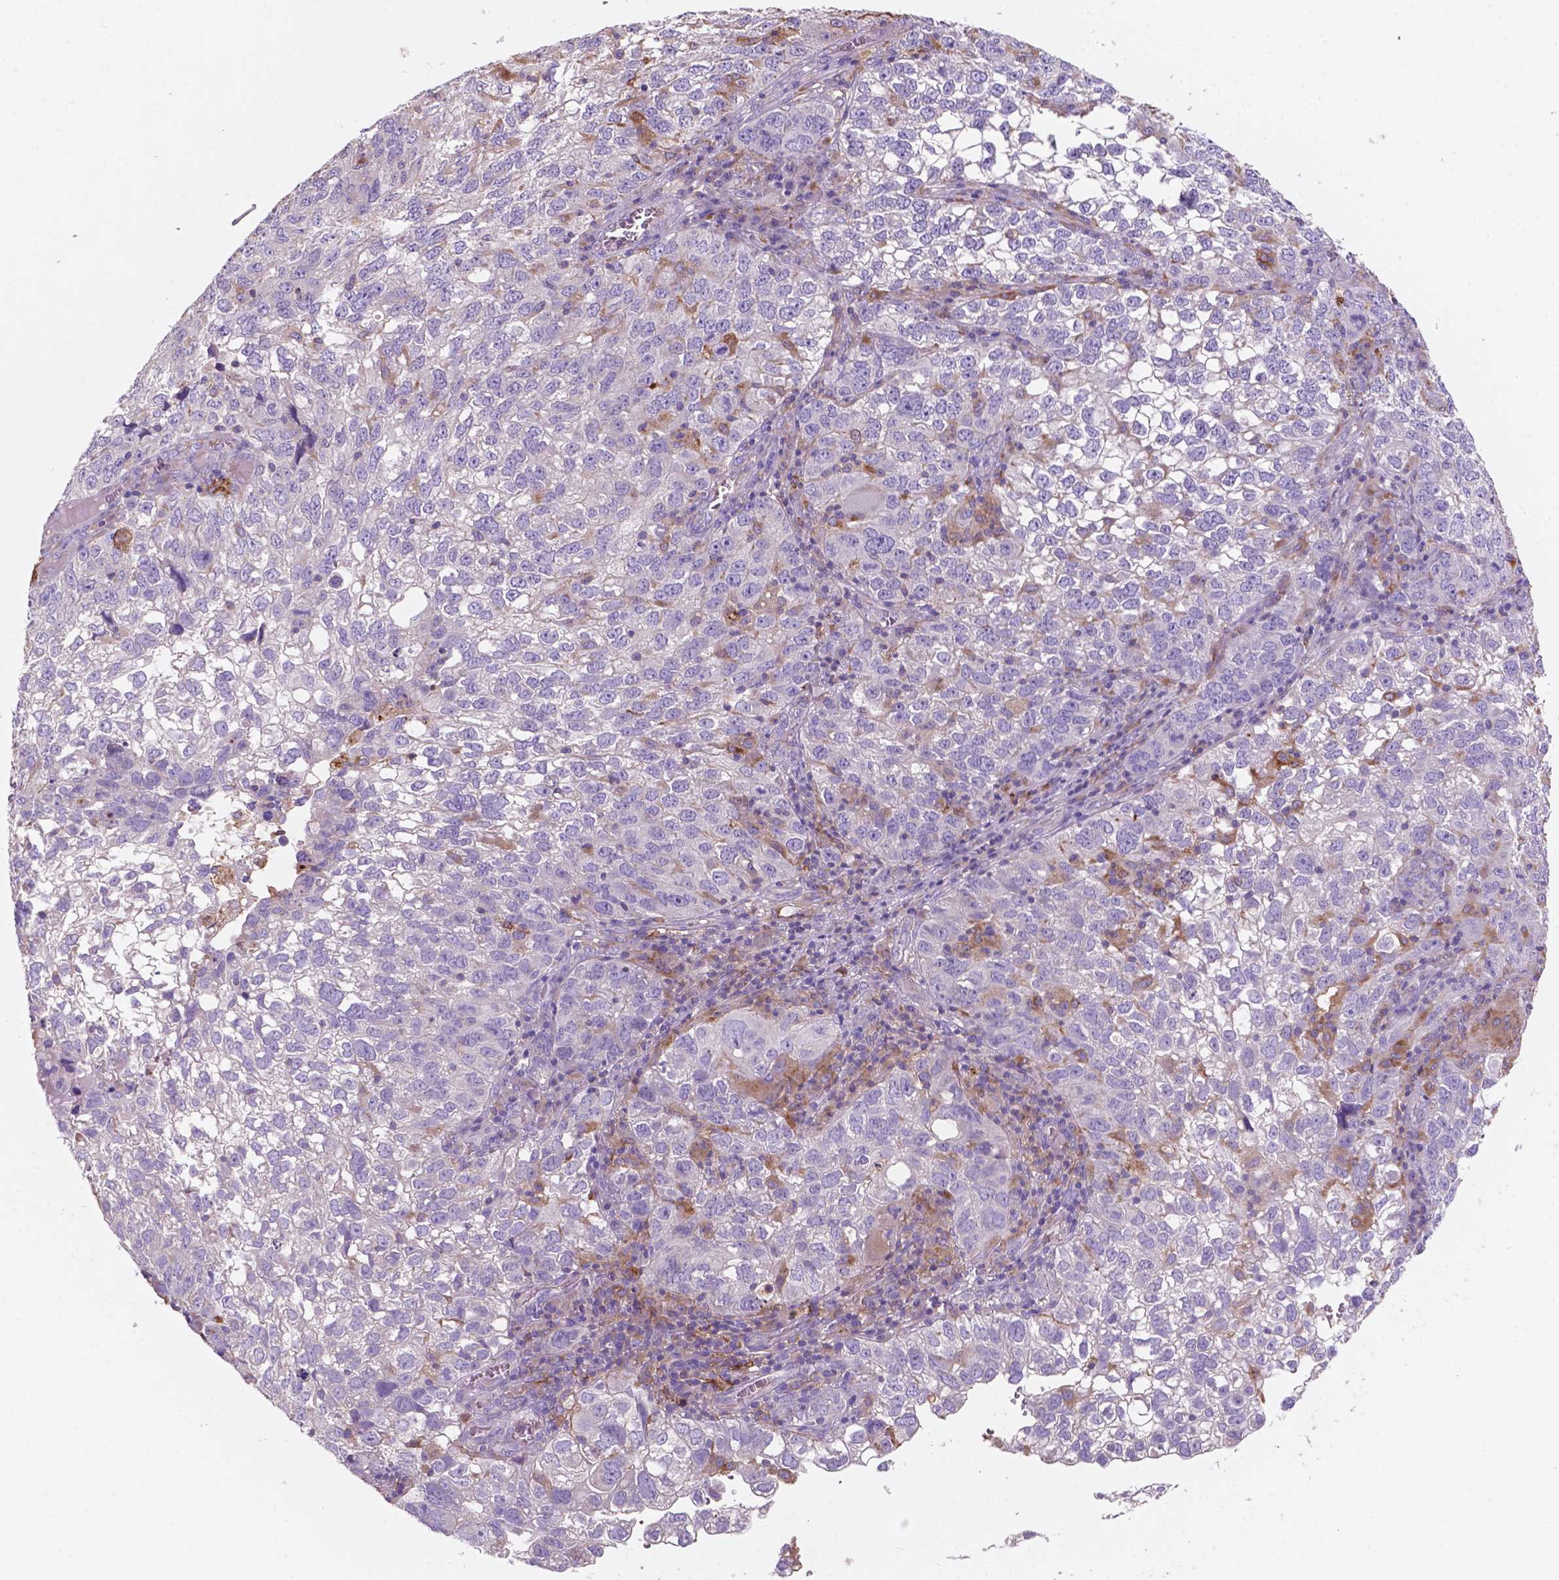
{"staining": {"intensity": "negative", "quantity": "none", "location": "none"}, "tissue": "cervical cancer", "cell_type": "Tumor cells", "image_type": "cancer", "snomed": [{"axis": "morphology", "description": "Squamous cell carcinoma, NOS"}, {"axis": "topography", "description": "Cervix"}], "caption": "Protein analysis of cervical squamous cell carcinoma displays no significant positivity in tumor cells. The staining was performed using DAB (3,3'-diaminobenzidine) to visualize the protein expression in brown, while the nuclei were stained in blue with hematoxylin (Magnification: 20x).", "gene": "MKRN2OS", "patient": {"sex": "female", "age": 55}}